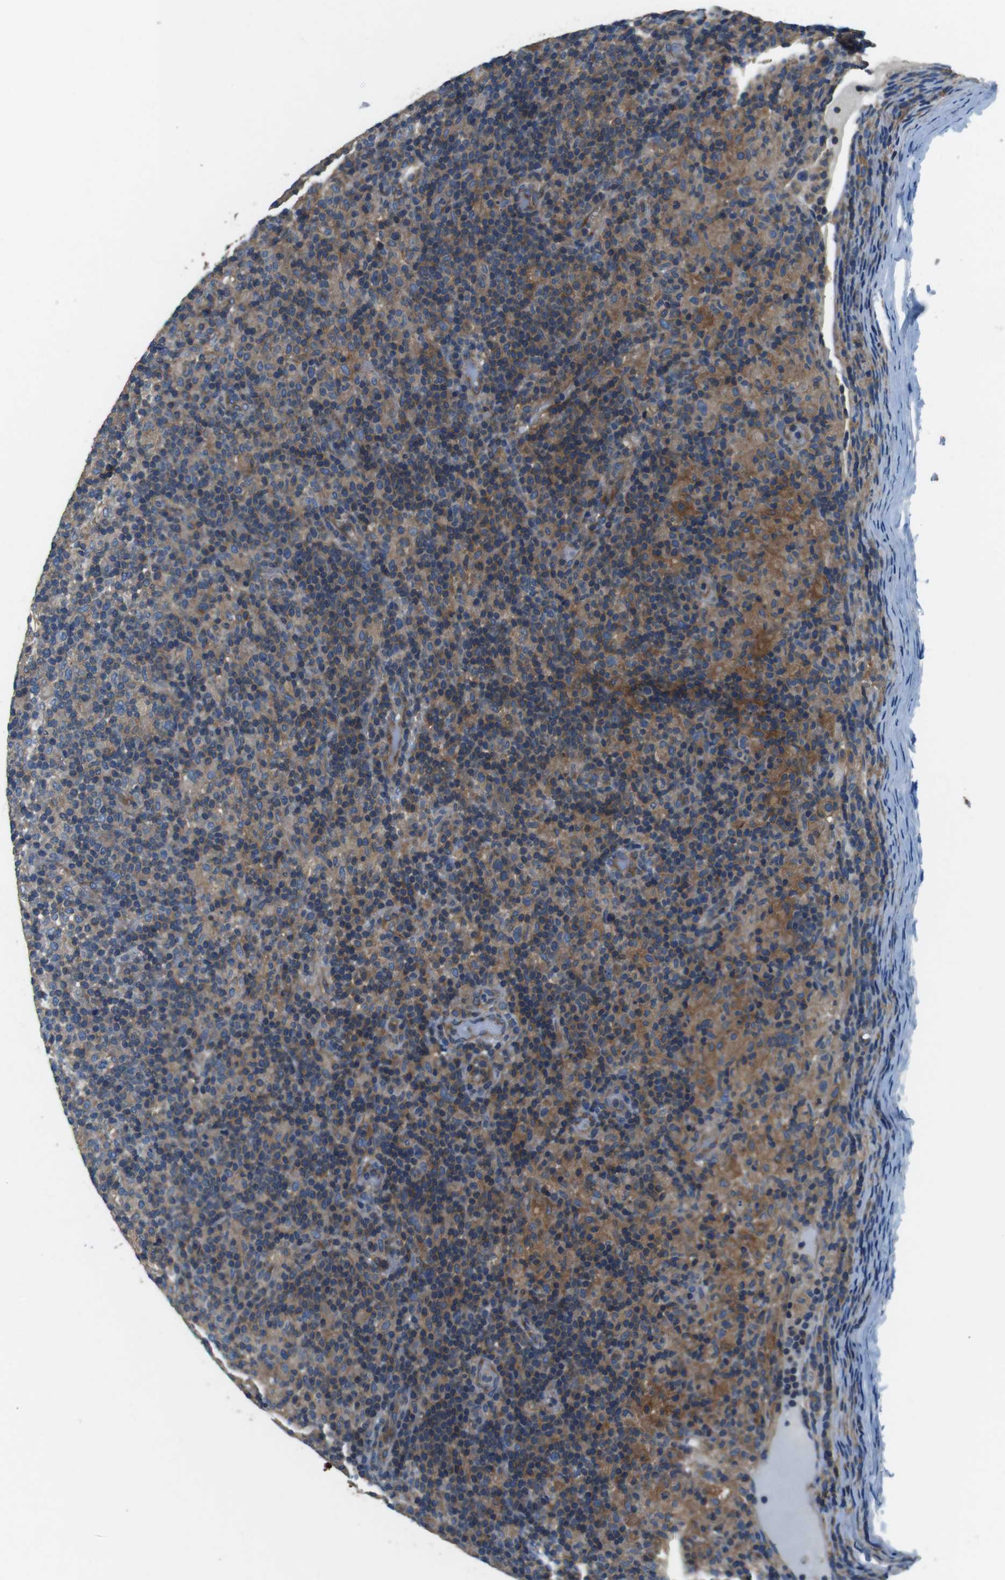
{"staining": {"intensity": "weak", "quantity": "25%-75%", "location": "cytoplasmic/membranous"}, "tissue": "lymphoma", "cell_type": "Tumor cells", "image_type": "cancer", "snomed": [{"axis": "morphology", "description": "Hodgkin's disease, NOS"}, {"axis": "topography", "description": "Lymph node"}], "caption": "IHC of human lymphoma exhibits low levels of weak cytoplasmic/membranous expression in approximately 25%-75% of tumor cells.", "gene": "DENND4C", "patient": {"sex": "male", "age": 70}}